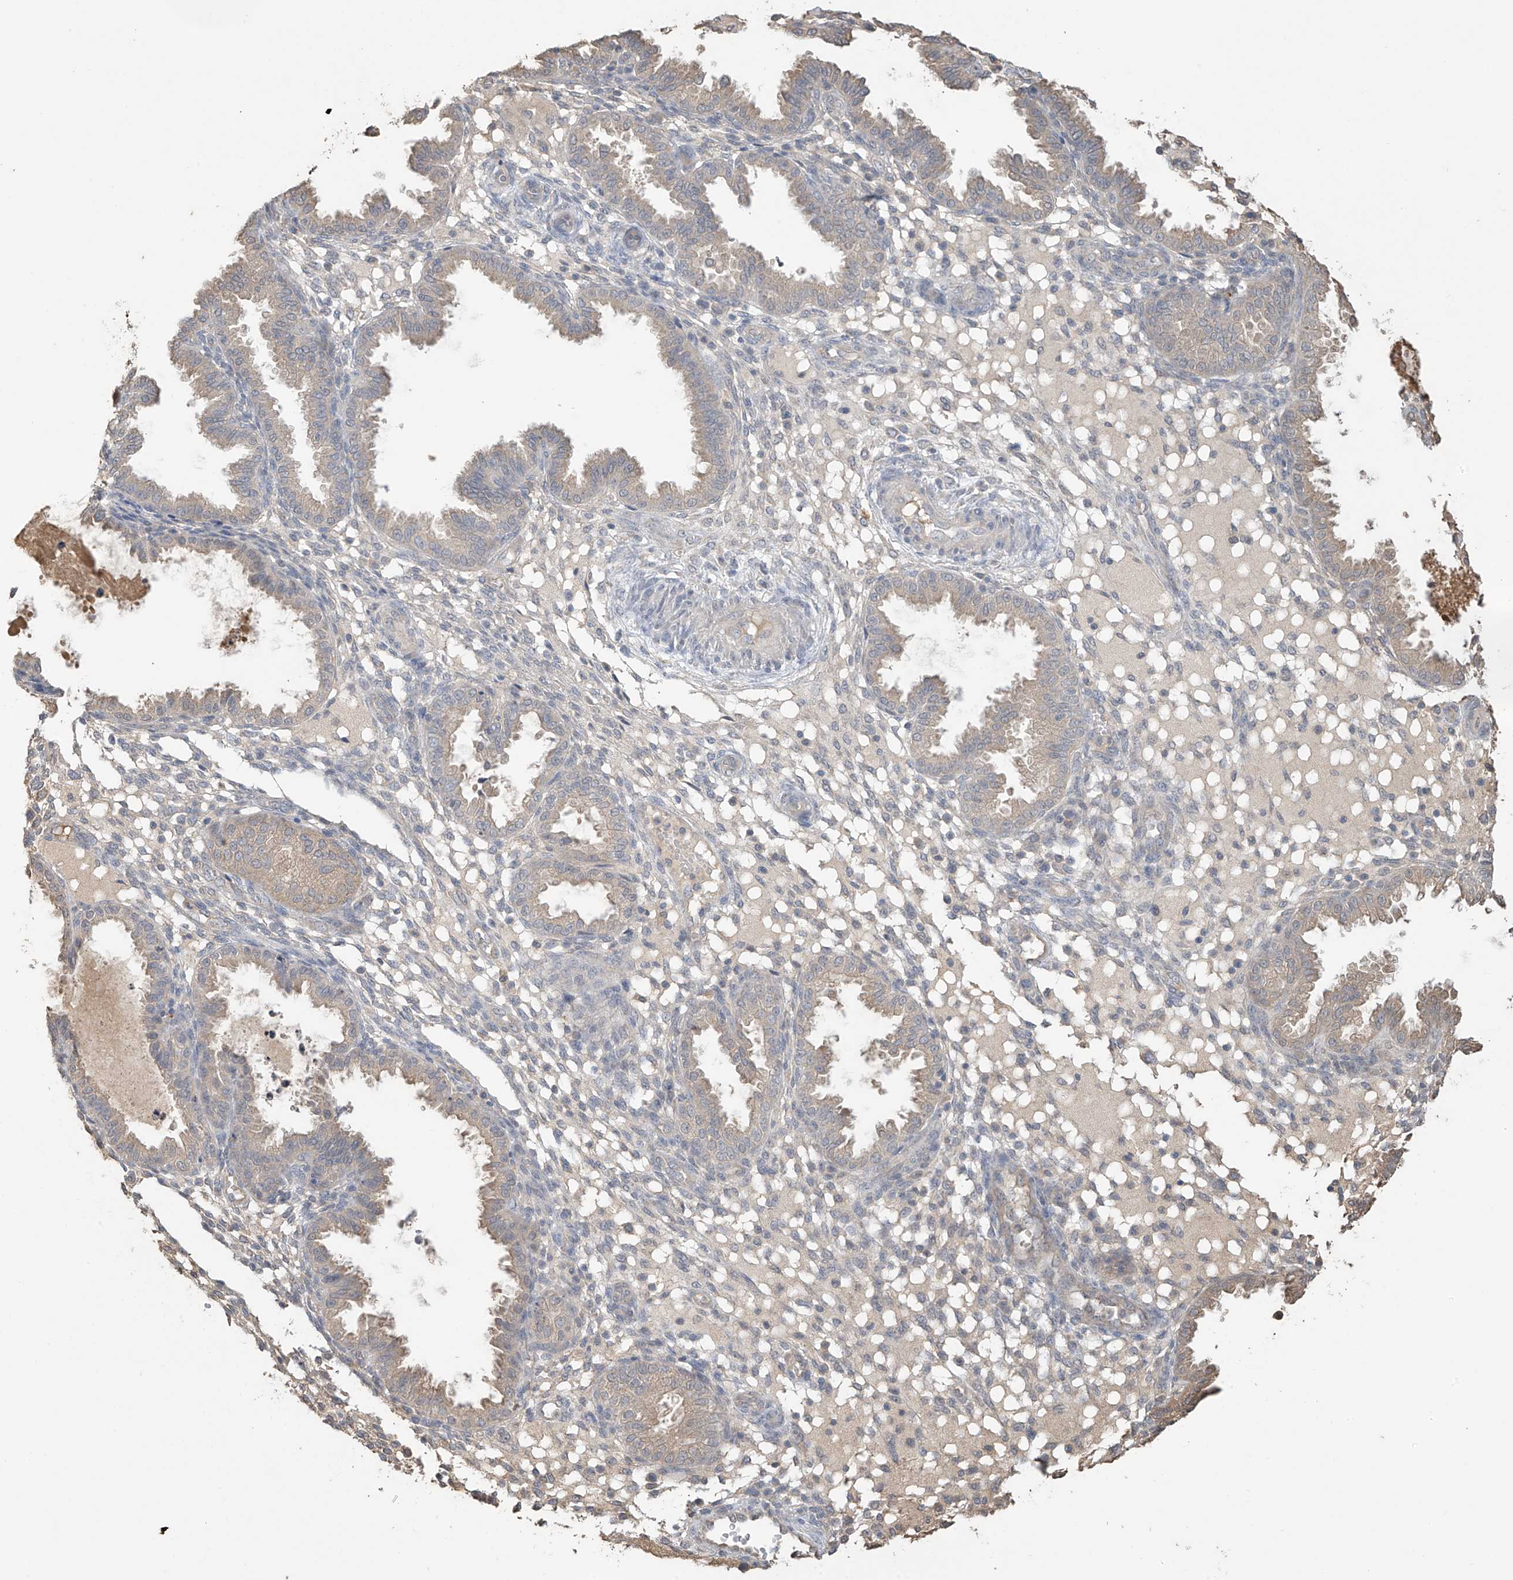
{"staining": {"intensity": "negative", "quantity": "none", "location": "none"}, "tissue": "endometrium", "cell_type": "Cells in endometrial stroma", "image_type": "normal", "snomed": [{"axis": "morphology", "description": "Normal tissue, NOS"}, {"axis": "topography", "description": "Endometrium"}], "caption": "Benign endometrium was stained to show a protein in brown. There is no significant positivity in cells in endometrial stroma. (DAB immunohistochemistry (IHC), high magnification).", "gene": "SLFN14", "patient": {"sex": "female", "age": 33}}